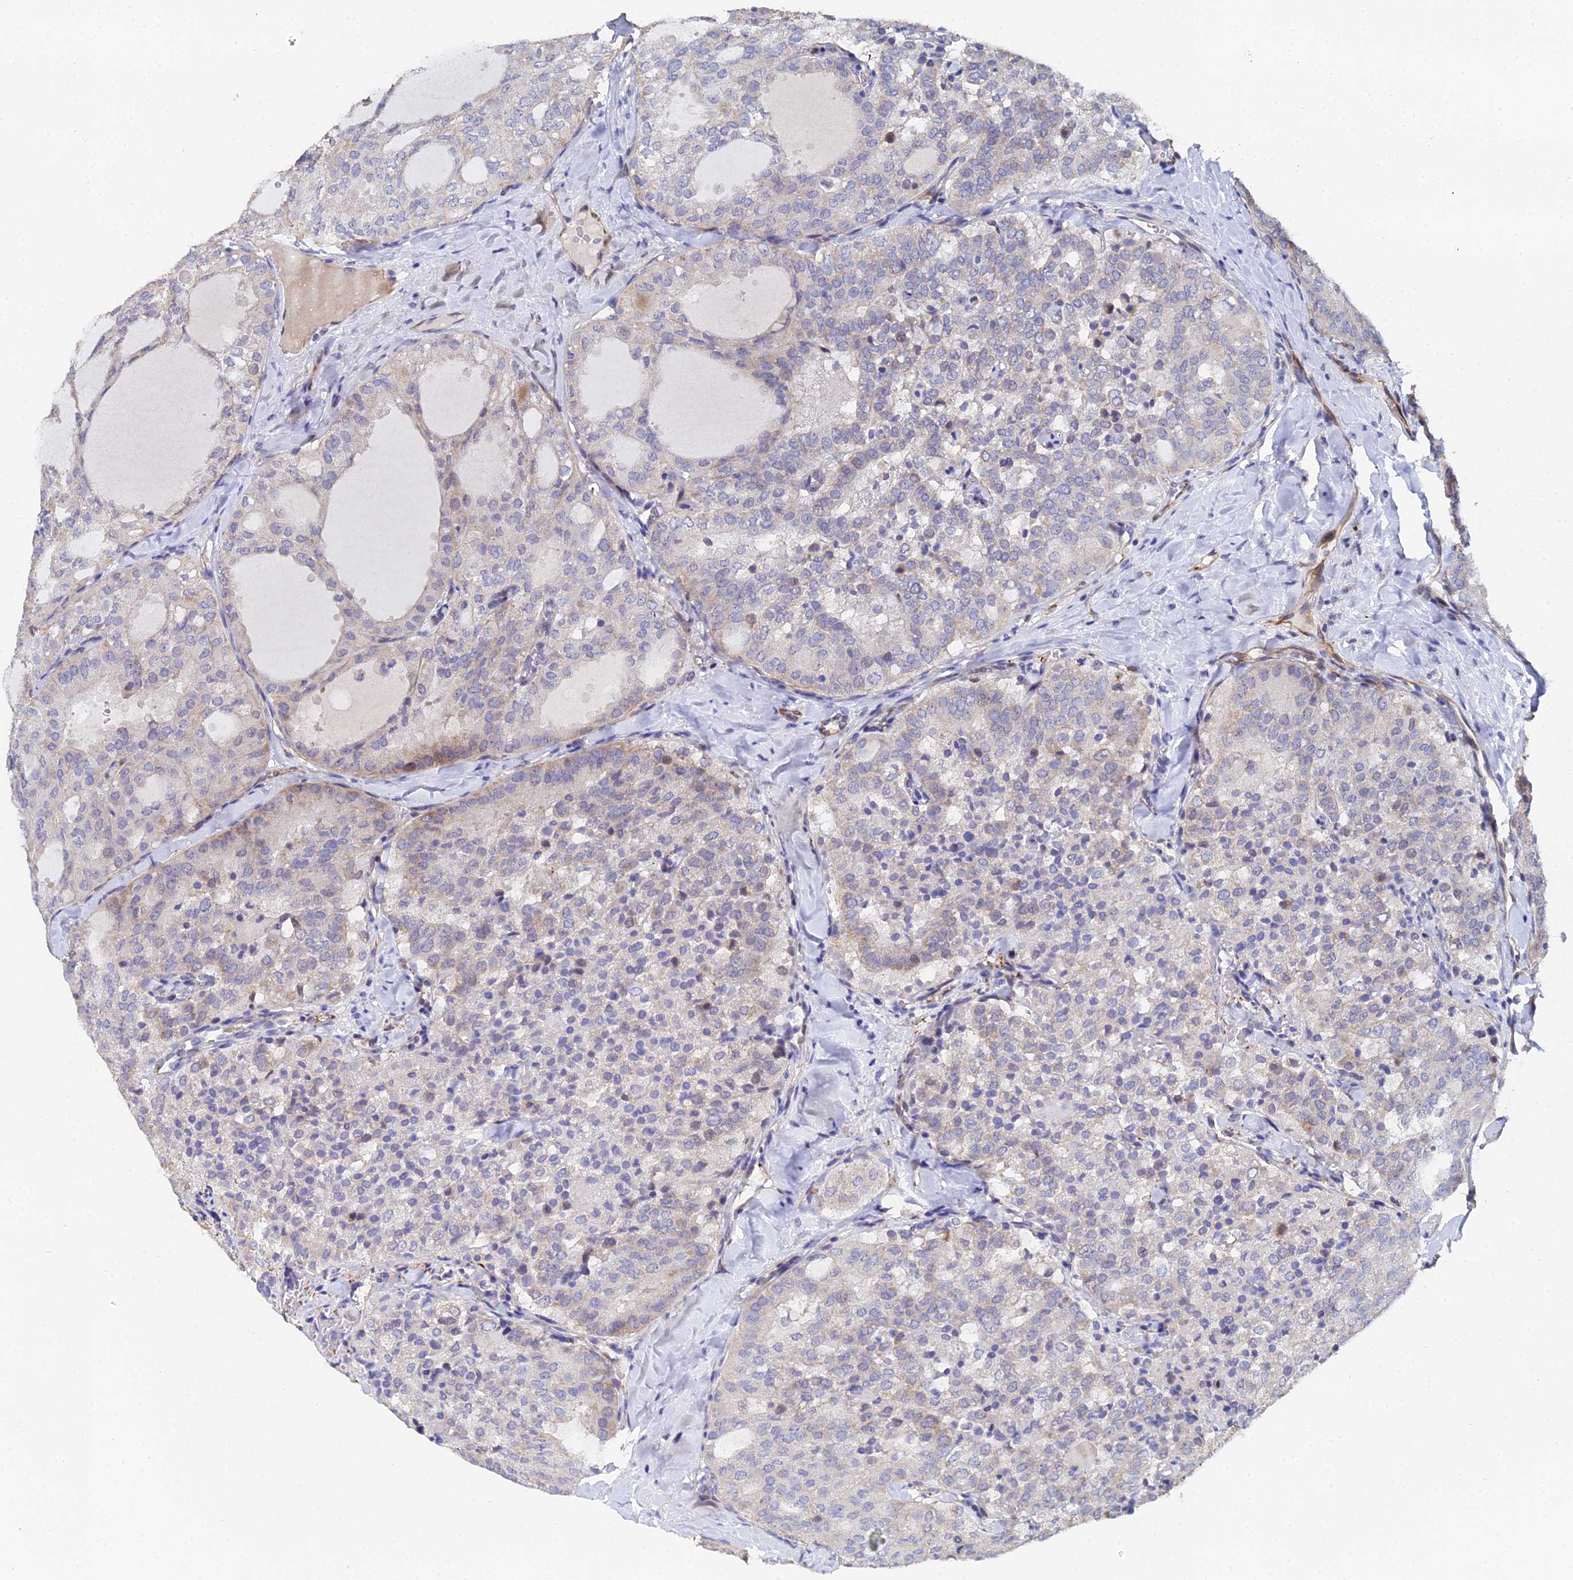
{"staining": {"intensity": "weak", "quantity": "<25%", "location": "cytoplasmic/membranous"}, "tissue": "thyroid cancer", "cell_type": "Tumor cells", "image_type": "cancer", "snomed": [{"axis": "morphology", "description": "Follicular adenoma carcinoma, NOS"}, {"axis": "topography", "description": "Thyroid gland"}], "caption": "Thyroid cancer (follicular adenoma carcinoma) was stained to show a protein in brown. There is no significant expression in tumor cells.", "gene": "ENSG00000268674", "patient": {"sex": "male", "age": 75}}